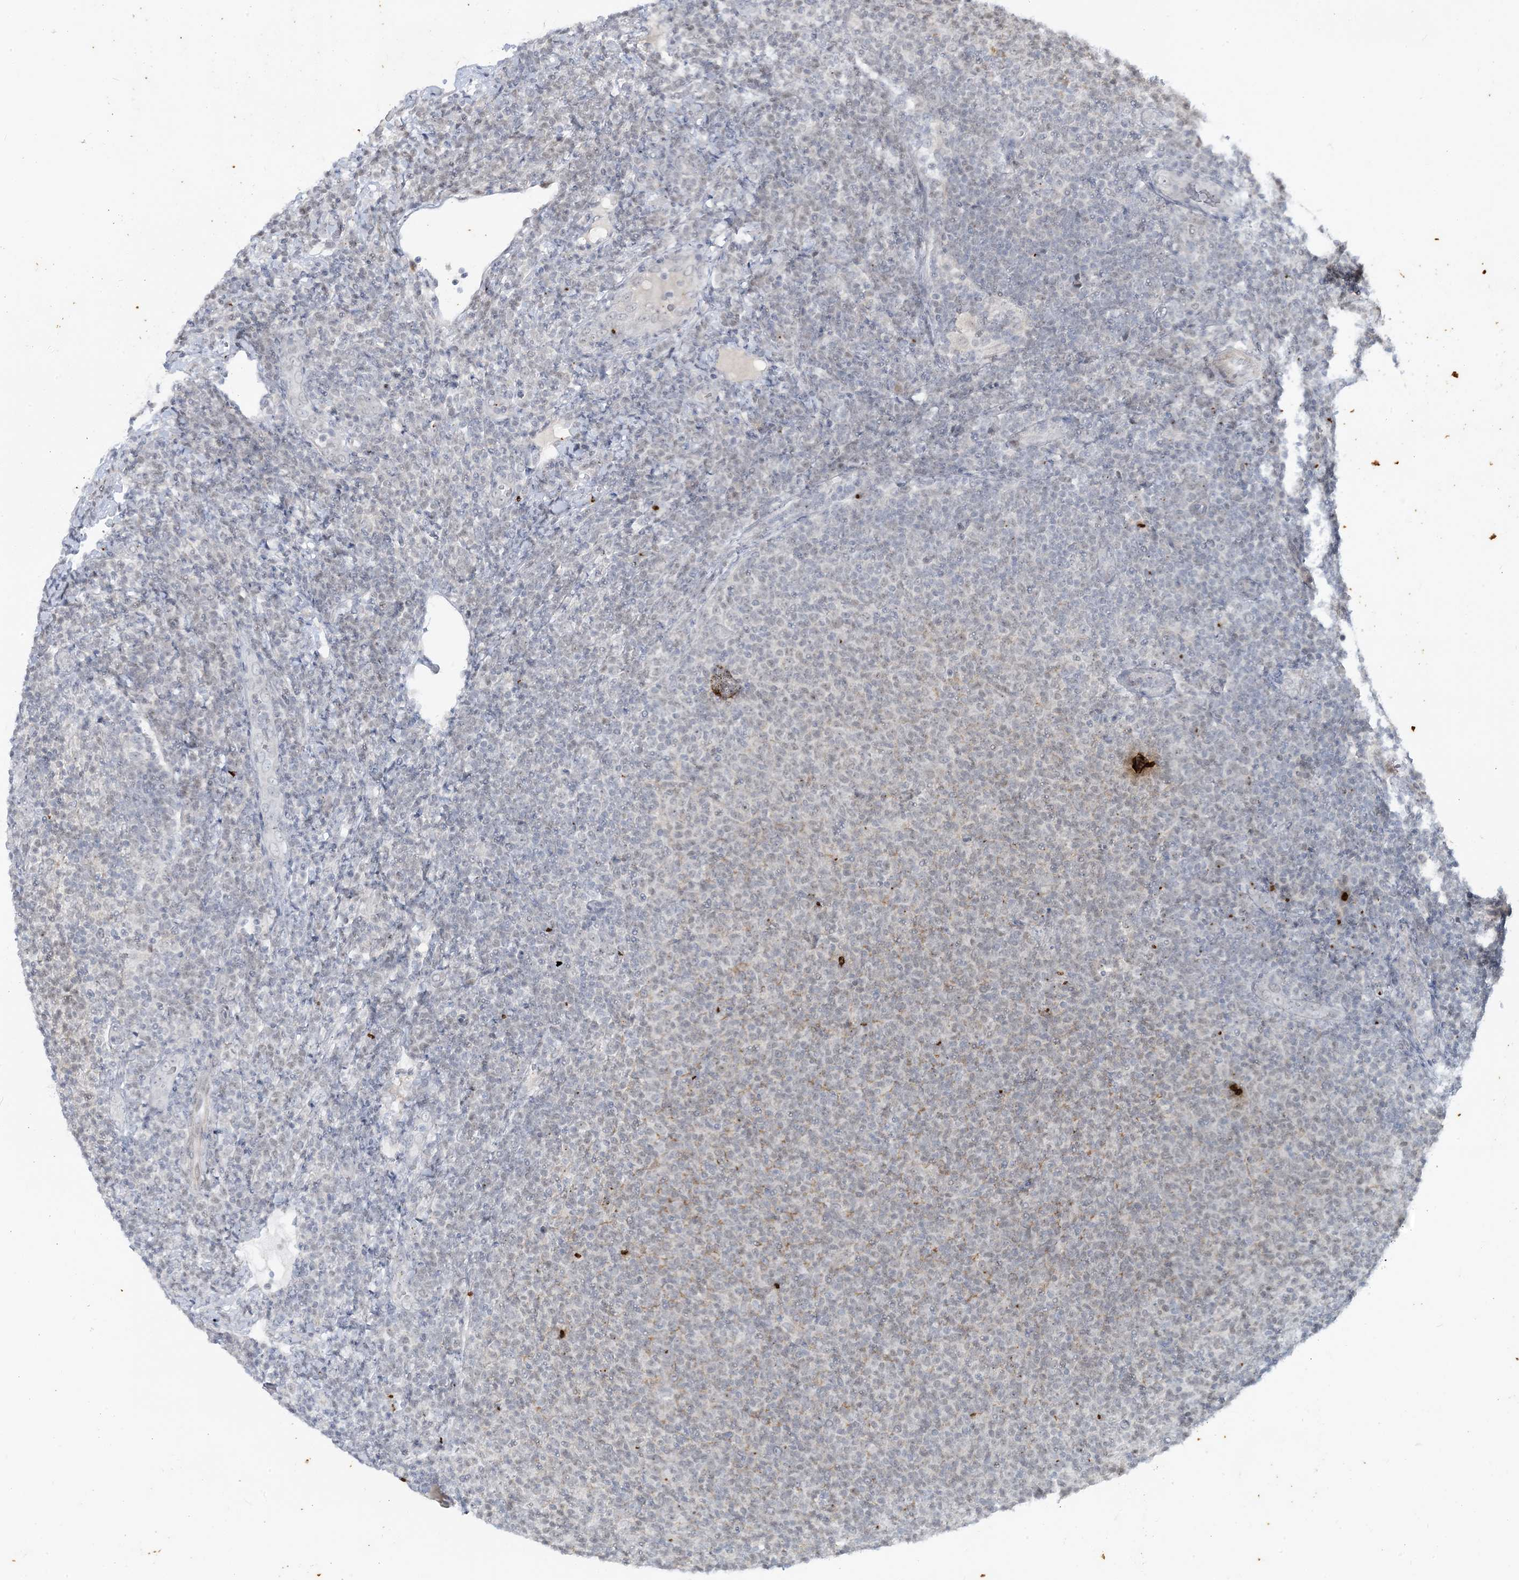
{"staining": {"intensity": "negative", "quantity": "none", "location": "none"}, "tissue": "lymphoma", "cell_type": "Tumor cells", "image_type": "cancer", "snomed": [{"axis": "morphology", "description": "Malignant lymphoma, non-Hodgkin's type, Low grade"}, {"axis": "topography", "description": "Lymph node"}], "caption": "High magnification brightfield microscopy of malignant lymphoma, non-Hodgkin's type (low-grade) stained with DAB (brown) and counterstained with hematoxylin (blue): tumor cells show no significant positivity.", "gene": "LEXM", "patient": {"sex": "male", "age": 66}}